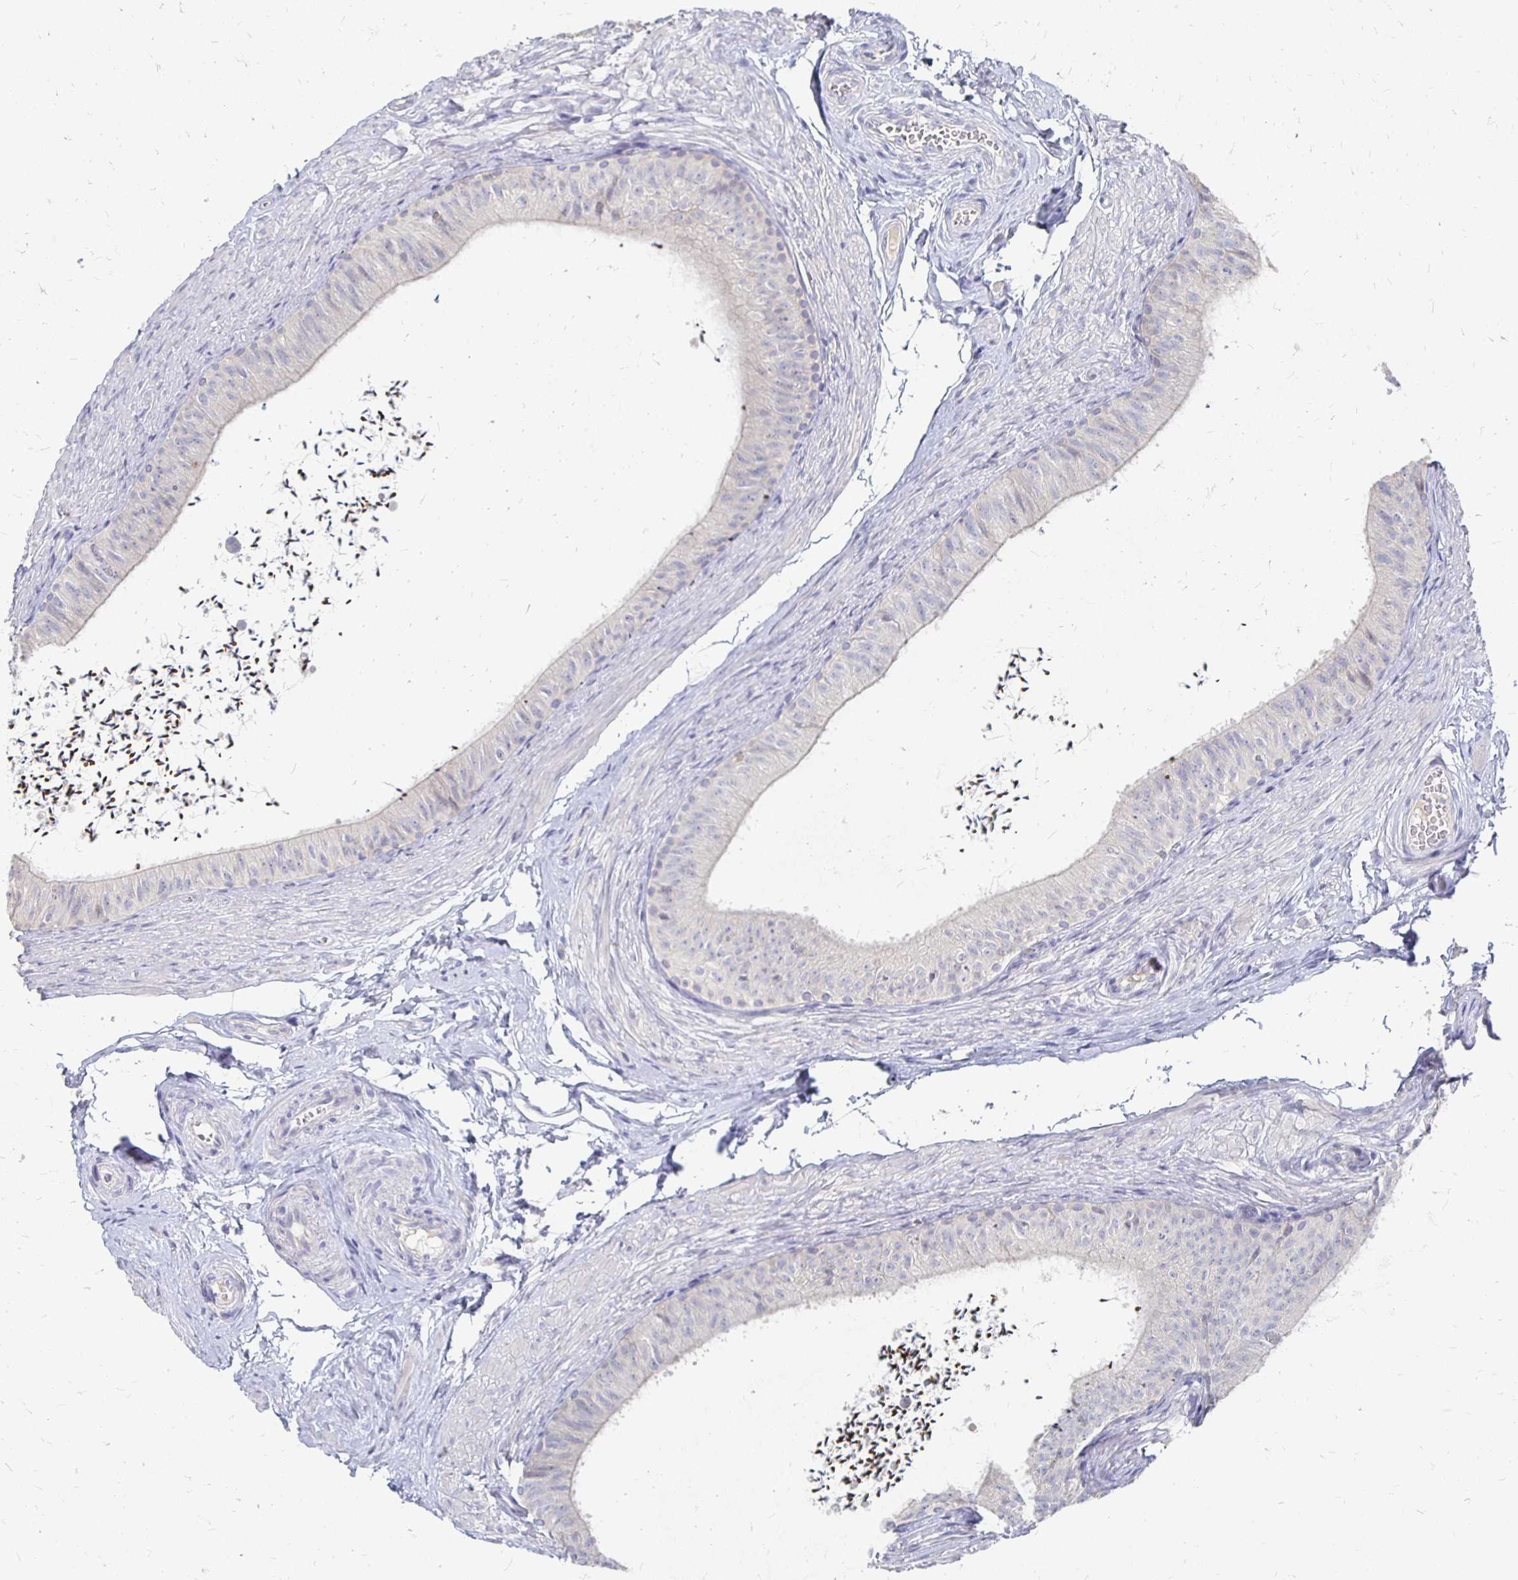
{"staining": {"intensity": "negative", "quantity": "none", "location": "none"}, "tissue": "epididymis", "cell_type": "Glandular cells", "image_type": "normal", "snomed": [{"axis": "morphology", "description": "Normal tissue, NOS"}, {"axis": "topography", "description": "Epididymis, spermatic cord, NOS"}, {"axis": "topography", "description": "Epididymis"}, {"axis": "topography", "description": "Peripheral nerve tissue"}], "caption": "Immunohistochemical staining of normal epididymis displays no significant expression in glandular cells. (Stains: DAB (3,3'-diaminobenzidine) immunohistochemistry with hematoxylin counter stain, Microscopy: brightfield microscopy at high magnification).", "gene": "FKRP", "patient": {"sex": "male", "age": 29}}